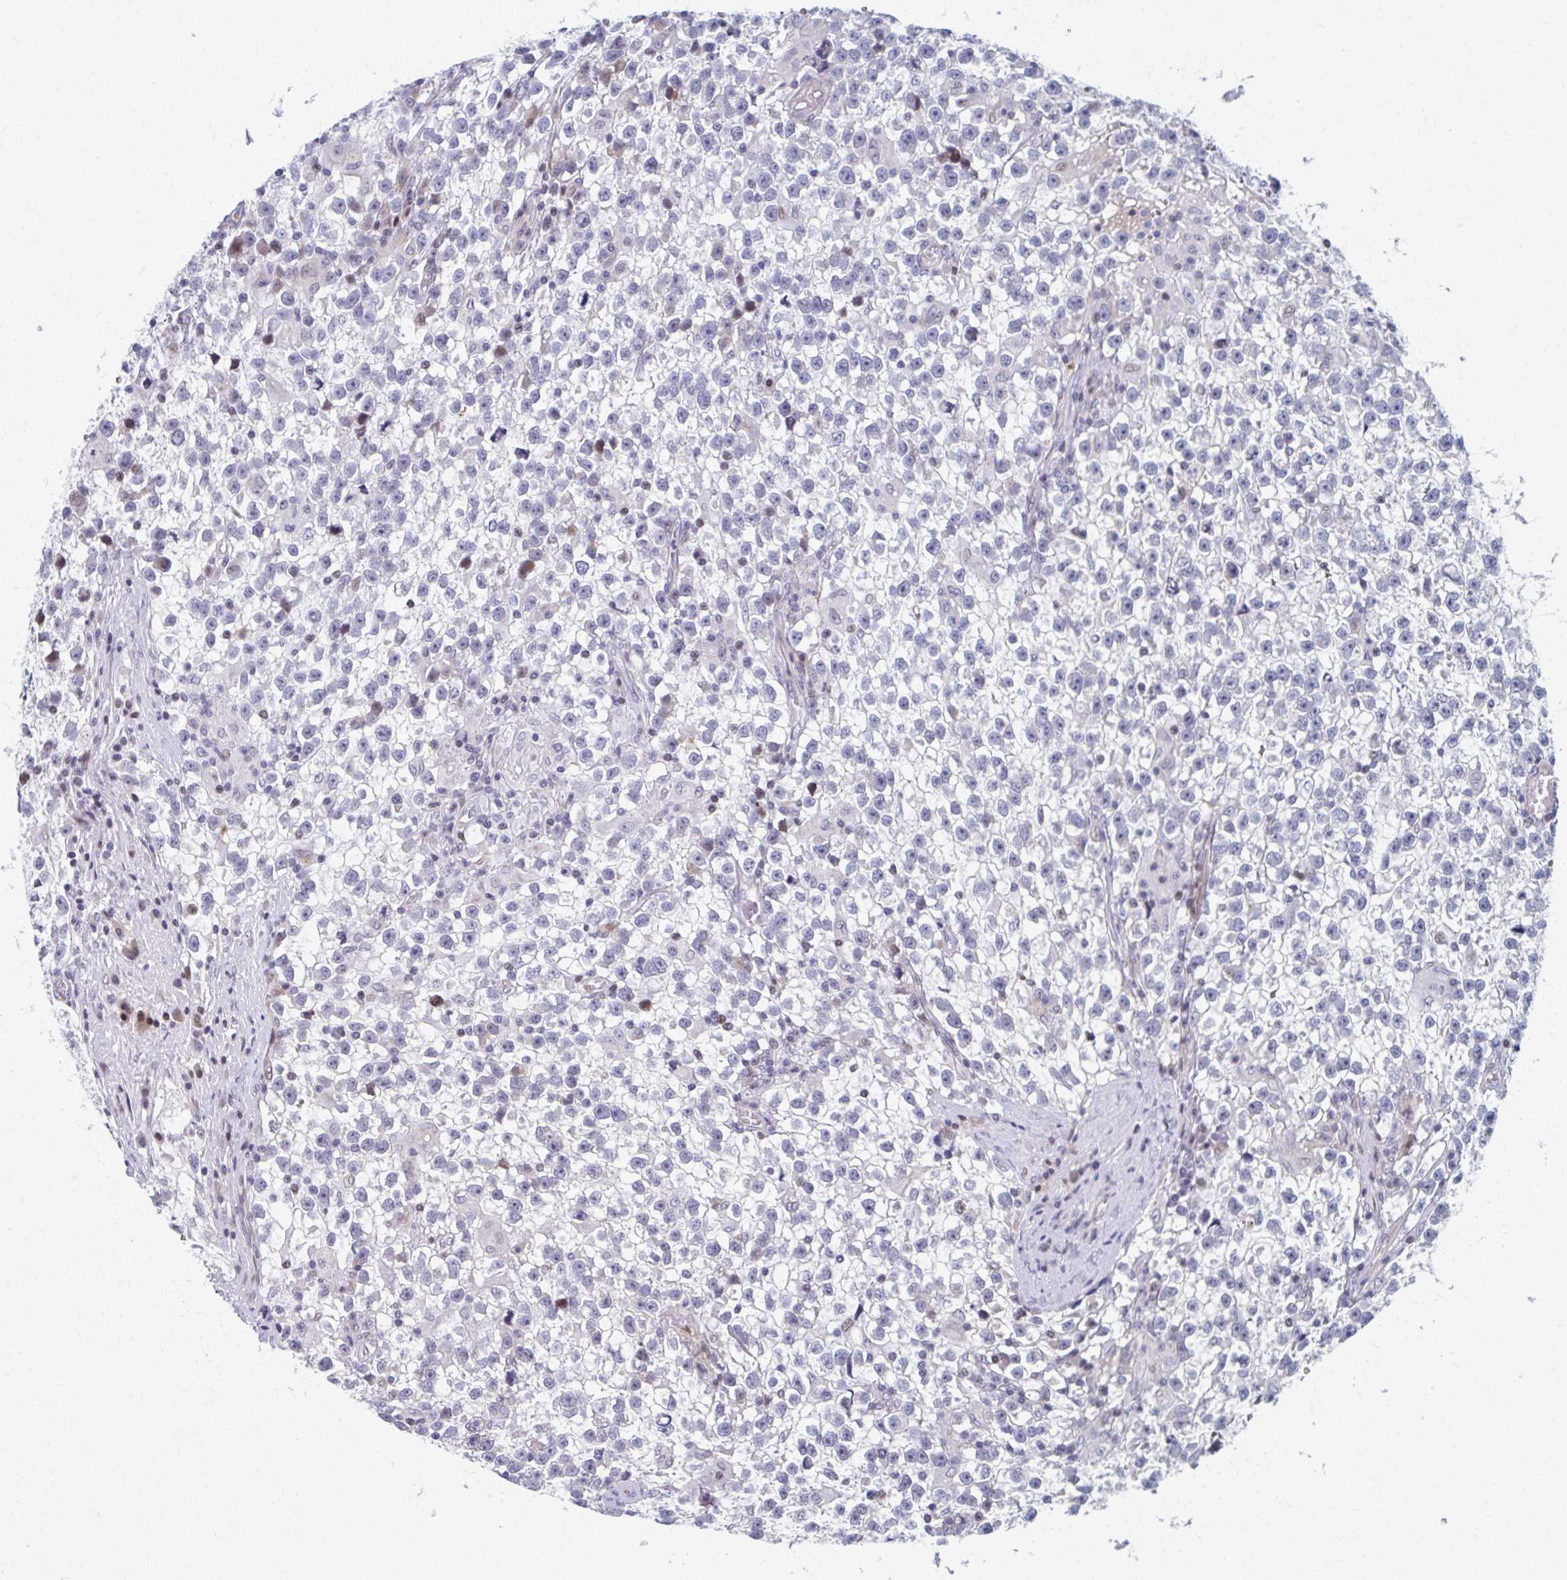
{"staining": {"intensity": "negative", "quantity": "none", "location": "none"}, "tissue": "testis cancer", "cell_type": "Tumor cells", "image_type": "cancer", "snomed": [{"axis": "morphology", "description": "Seminoma, NOS"}, {"axis": "topography", "description": "Testis"}], "caption": "DAB (3,3'-diaminobenzidine) immunohistochemical staining of testis cancer shows no significant staining in tumor cells. (DAB immunohistochemistry (IHC) with hematoxylin counter stain).", "gene": "ABHD16B", "patient": {"sex": "male", "age": 31}}